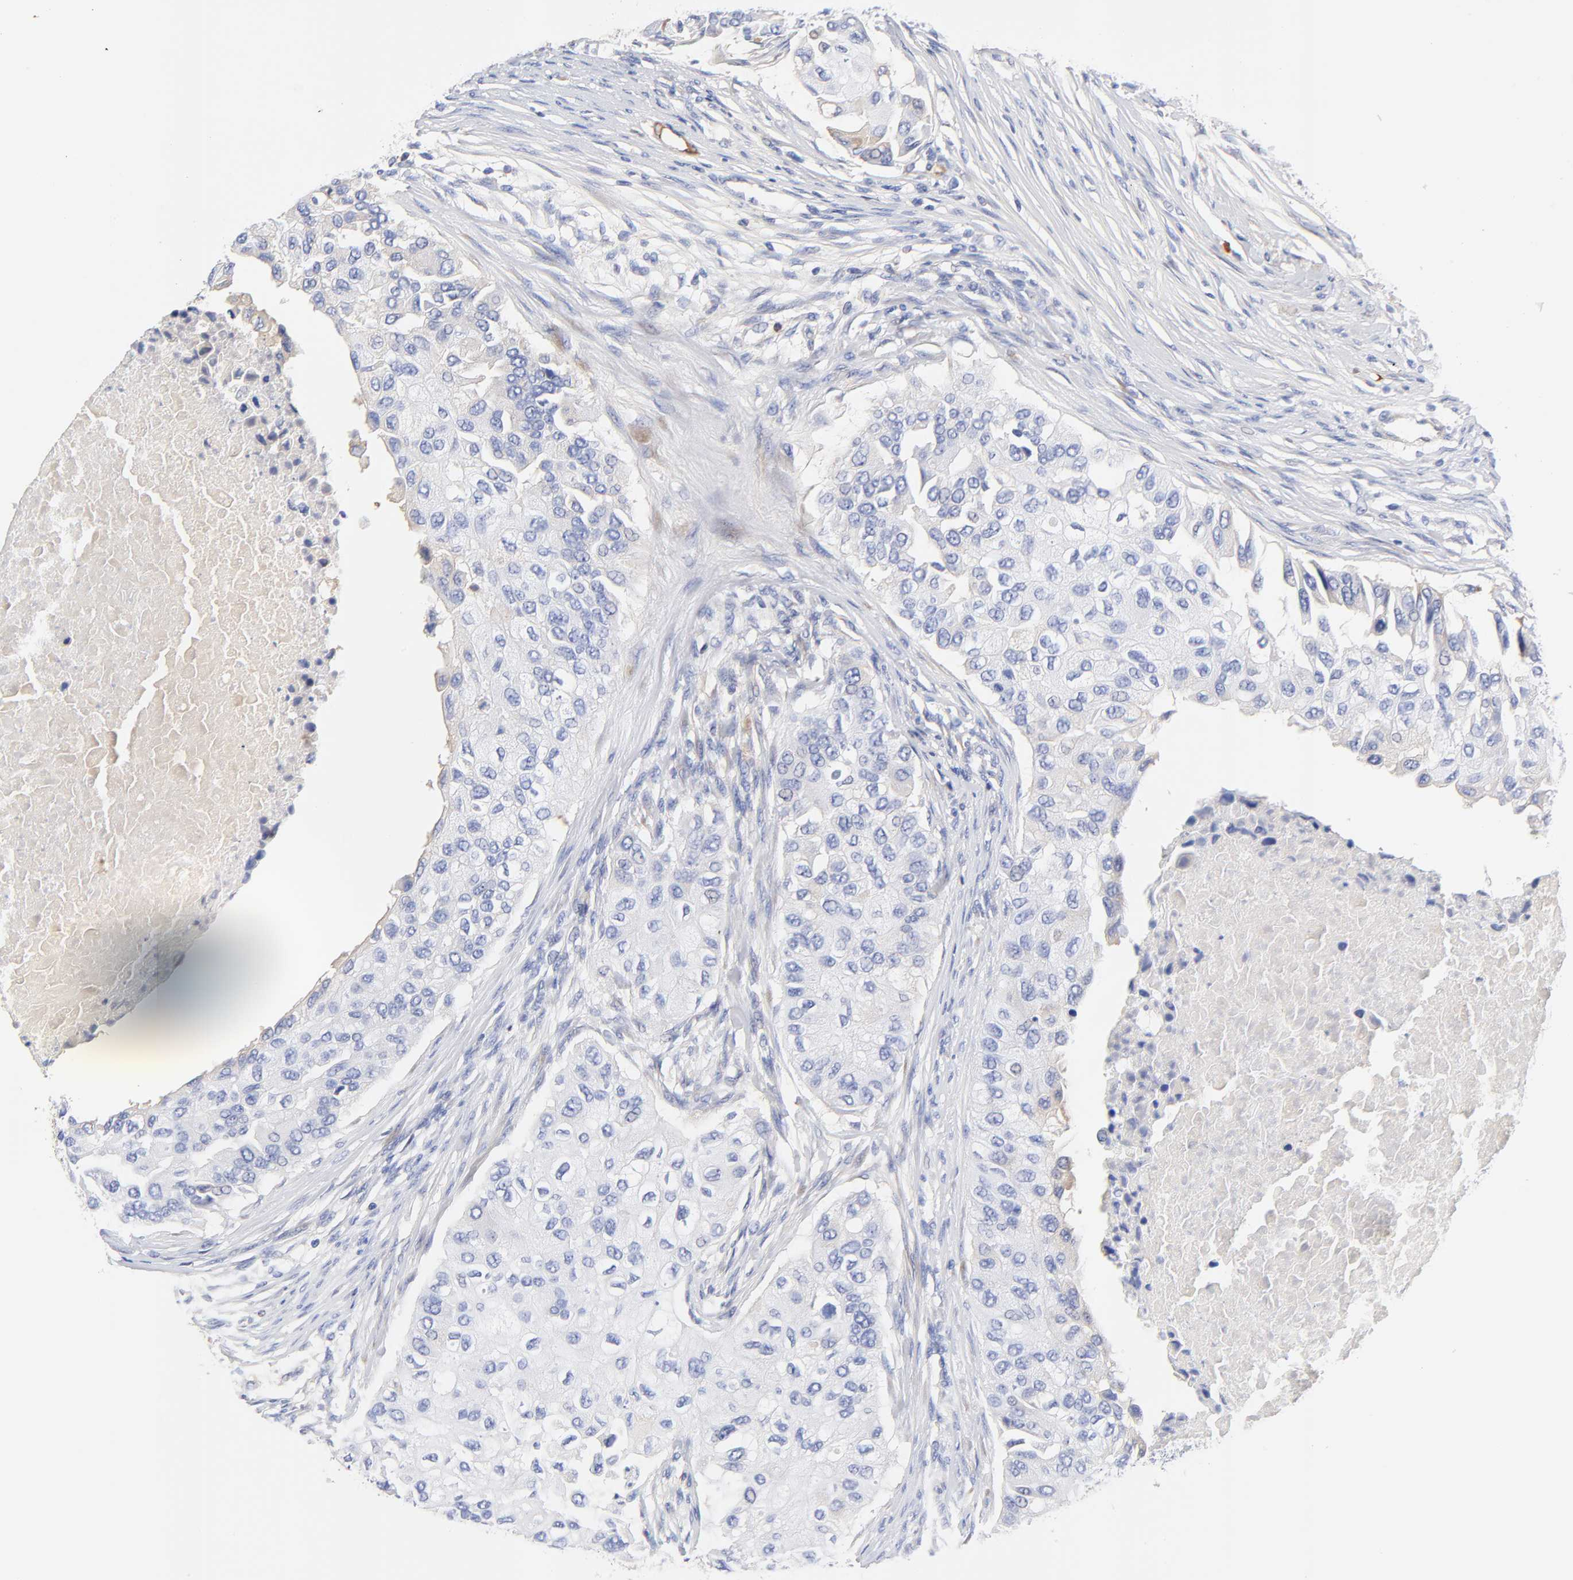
{"staining": {"intensity": "weak", "quantity": "<25%", "location": "cytoplasmic/membranous"}, "tissue": "breast cancer", "cell_type": "Tumor cells", "image_type": "cancer", "snomed": [{"axis": "morphology", "description": "Normal tissue, NOS"}, {"axis": "morphology", "description": "Duct carcinoma"}, {"axis": "topography", "description": "Breast"}], "caption": "DAB immunohistochemical staining of invasive ductal carcinoma (breast) shows no significant staining in tumor cells.", "gene": "IGLV3-10", "patient": {"sex": "female", "age": 49}}